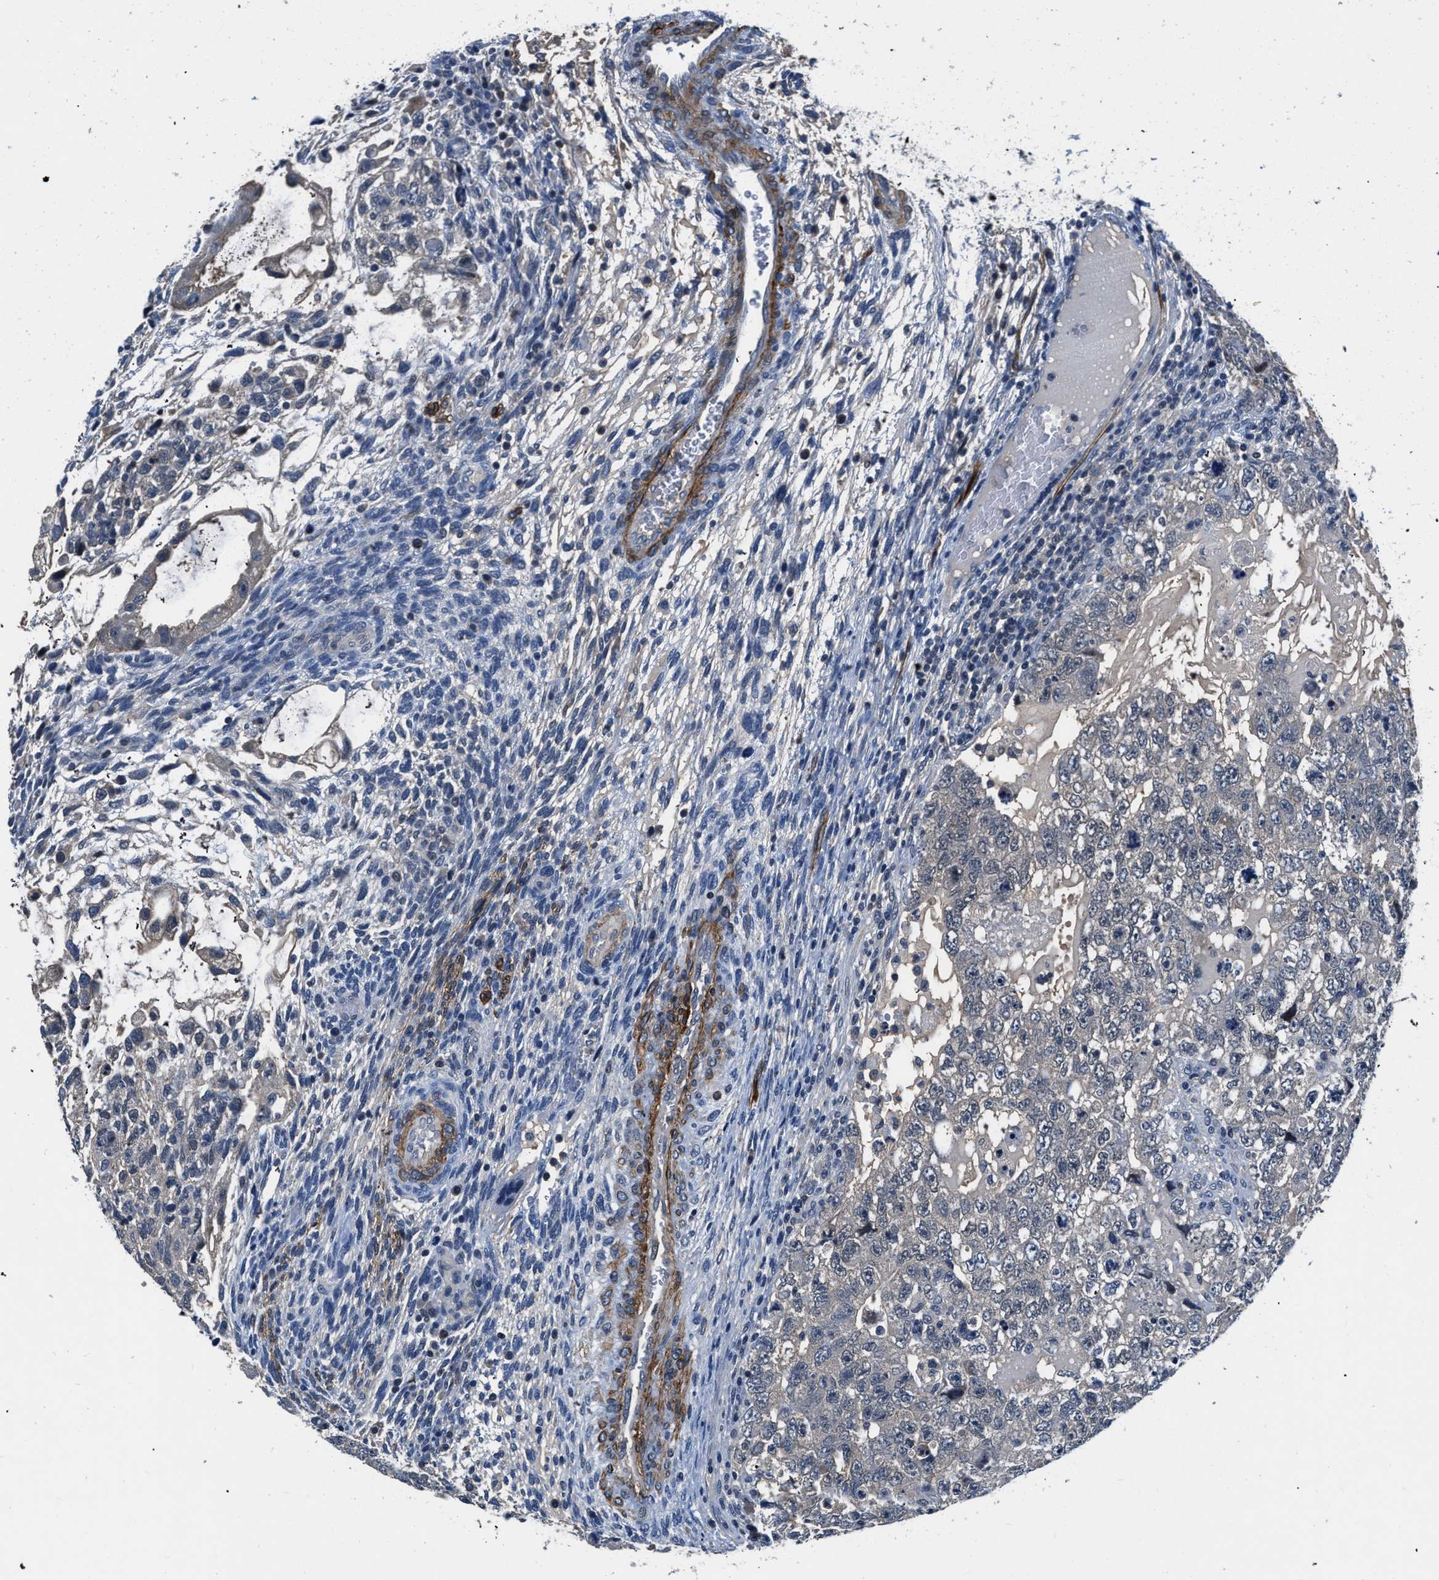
{"staining": {"intensity": "negative", "quantity": "none", "location": "none"}, "tissue": "testis cancer", "cell_type": "Tumor cells", "image_type": "cancer", "snomed": [{"axis": "morphology", "description": "Carcinoma, Embryonal, NOS"}, {"axis": "topography", "description": "Testis"}], "caption": "This is an immunohistochemistry histopathology image of embryonal carcinoma (testis). There is no positivity in tumor cells.", "gene": "LANCL2", "patient": {"sex": "male", "age": 36}}